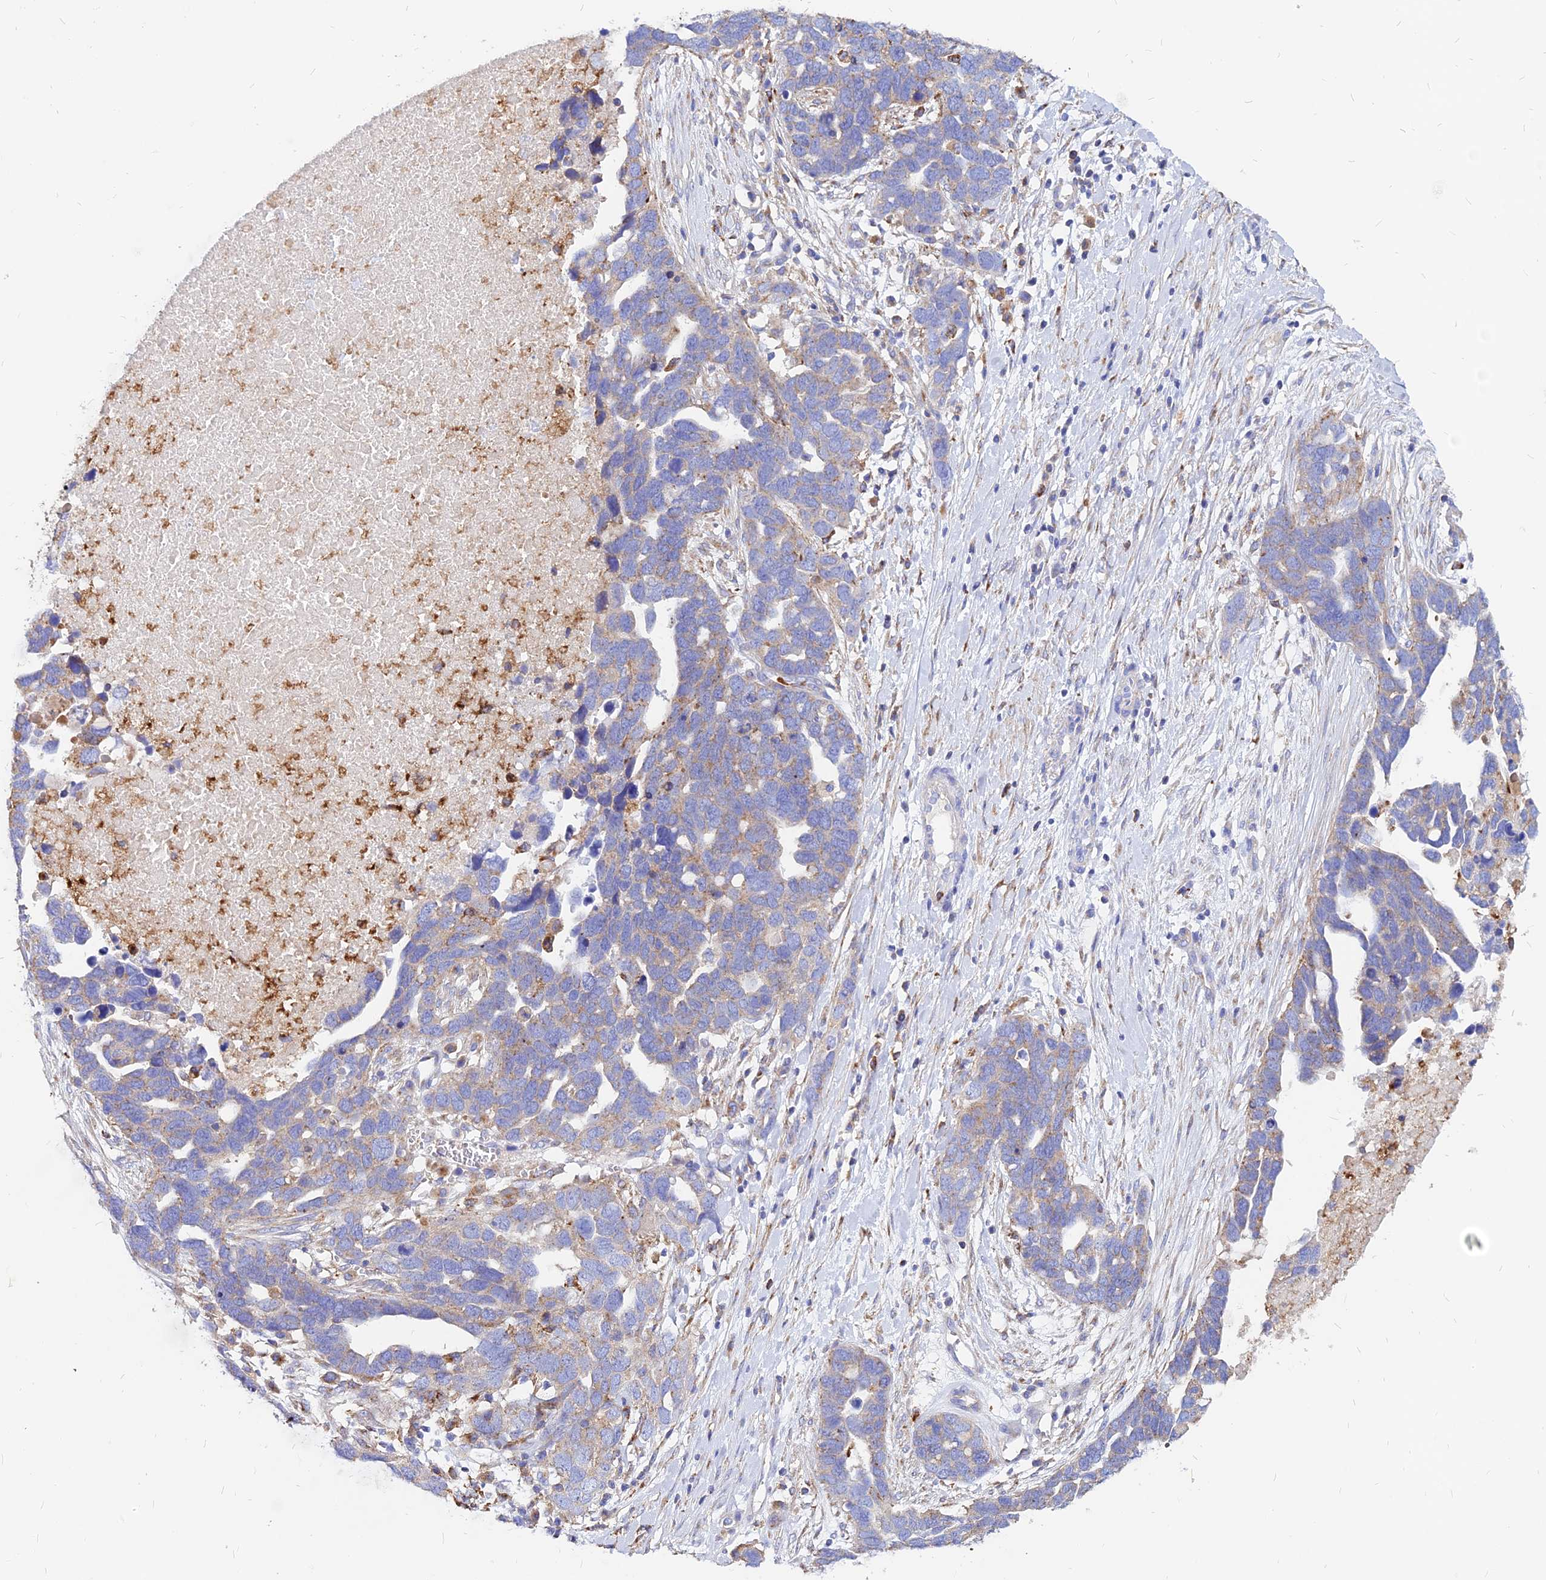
{"staining": {"intensity": "weak", "quantity": "25%-75%", "location": "cytoplasmic/membranous"}, "tissue": "ovarian cancer", "cell_type": "Tumor cells", "image_type": "cancer", "snomed": [{"axis": "morphology", "description": "Cystadenocarcinoma, serous, NOS"}, {"axis": "topography", "description": "Ovary"}], "caption": "High-power microscopy captured an immunohistochemistry micrograph of ovarian cancer (serous cystadenocarcinoma), revealing weak cytoplasmic/membranous expression in about 25%-75% of tumor cells.", "gene": "AGTRAP", "patient": {"sex": "female", "age": 54}}